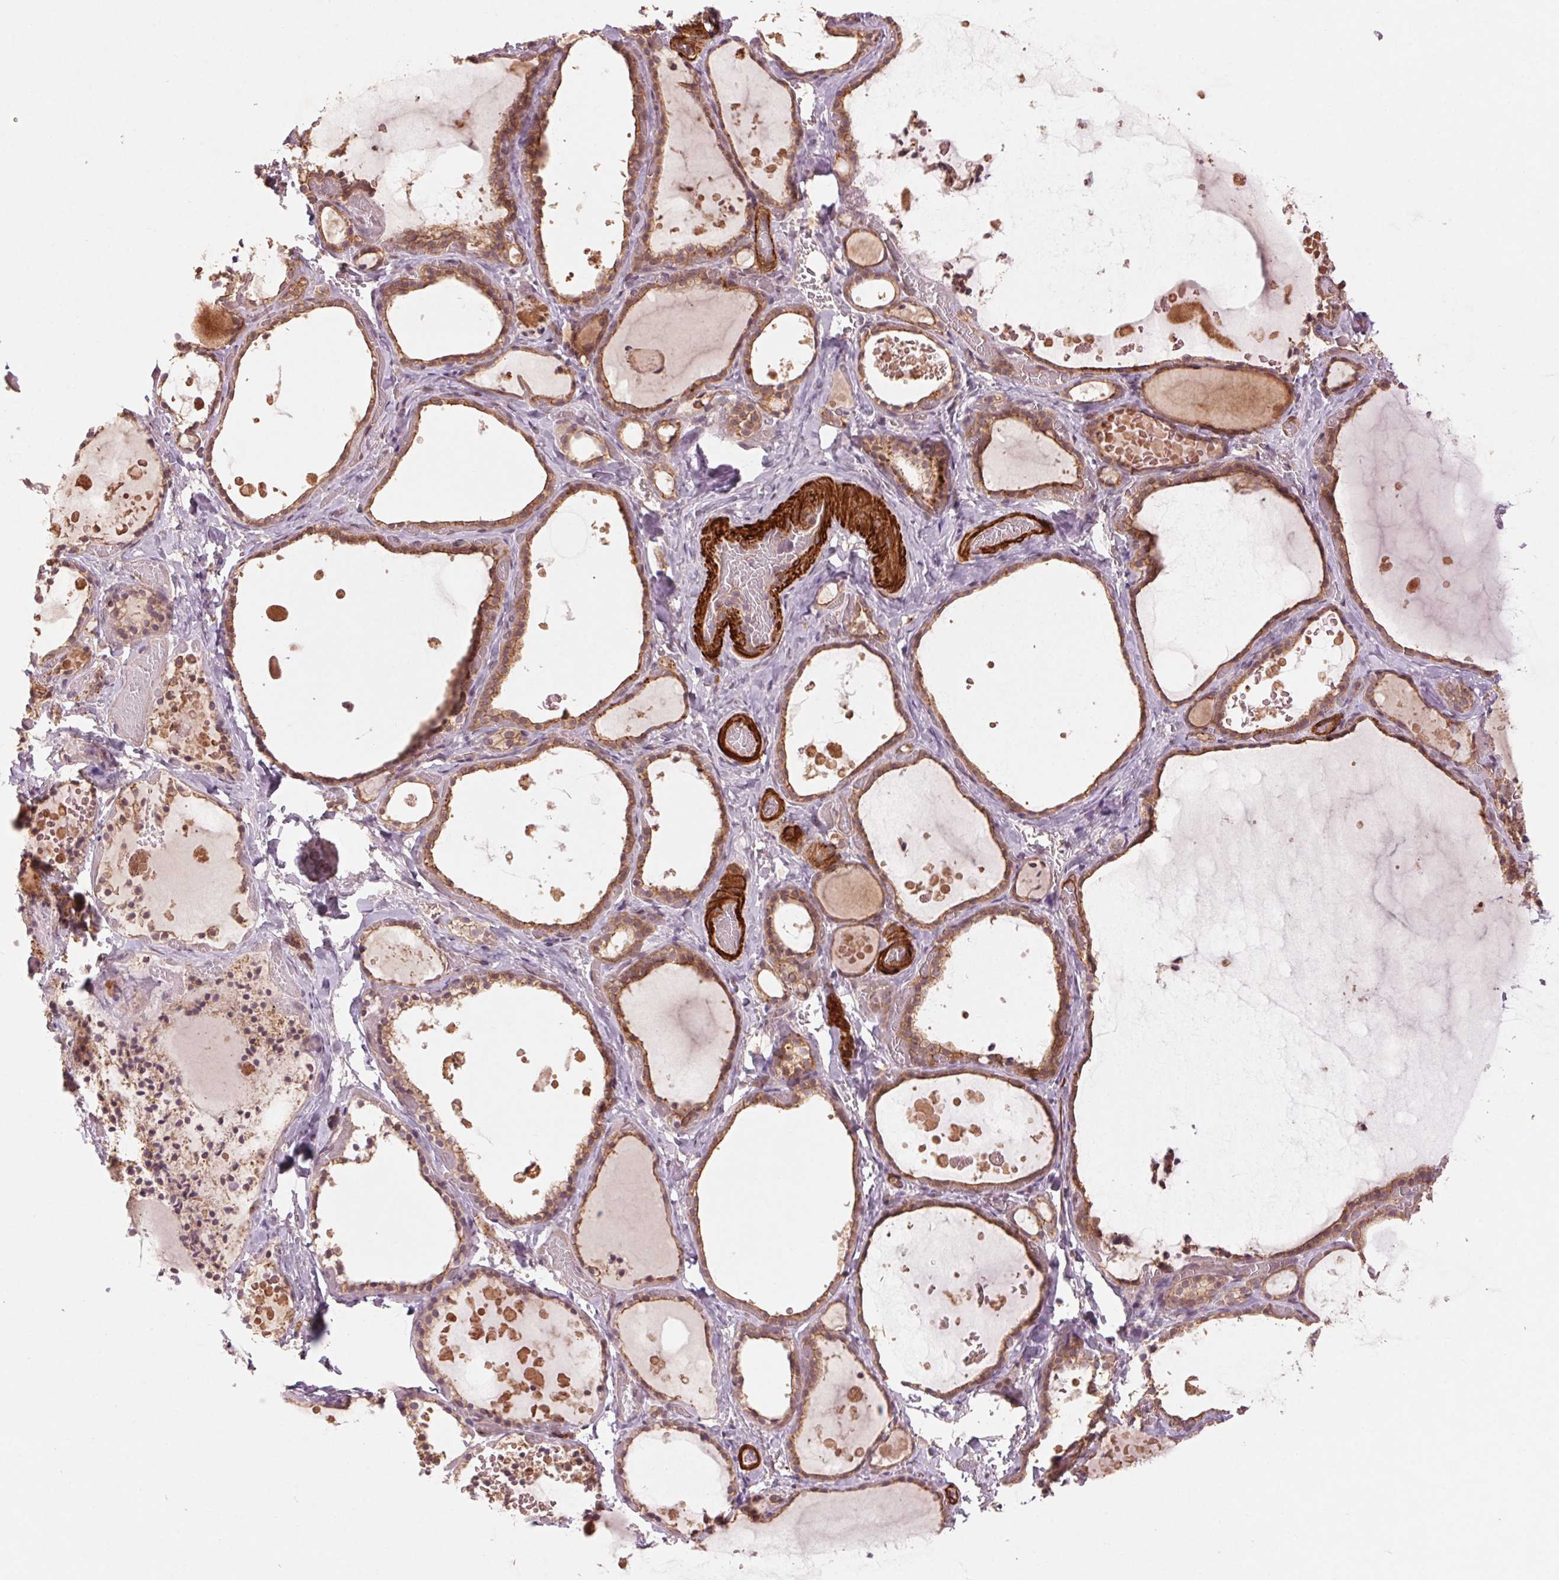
{"staining": {"intensity": "moderate", "quantity": ">75%", "location": "cytoplasmic/membranous,nuclear"}, "tissue": "thyroid gland", "cell_type": "Glandular cells", "image_type": "normal", "snomed": [{"axis": "morphology", "description": "Normal tissue, NOS"}, {"axis": "topography", "description": "Thyroid gland"}], "caption": "Normal thyroid gland was stained to show a protein in brown. There is medium levels of moderate cytoplasmic/membranous,nuclear expression in about >75% of glandular cells. The protein of interest is shown in brown color, while the nuclei are stained blue.", "gene": "SMLR1", "patient": {"sex": "female", "age": 56}}